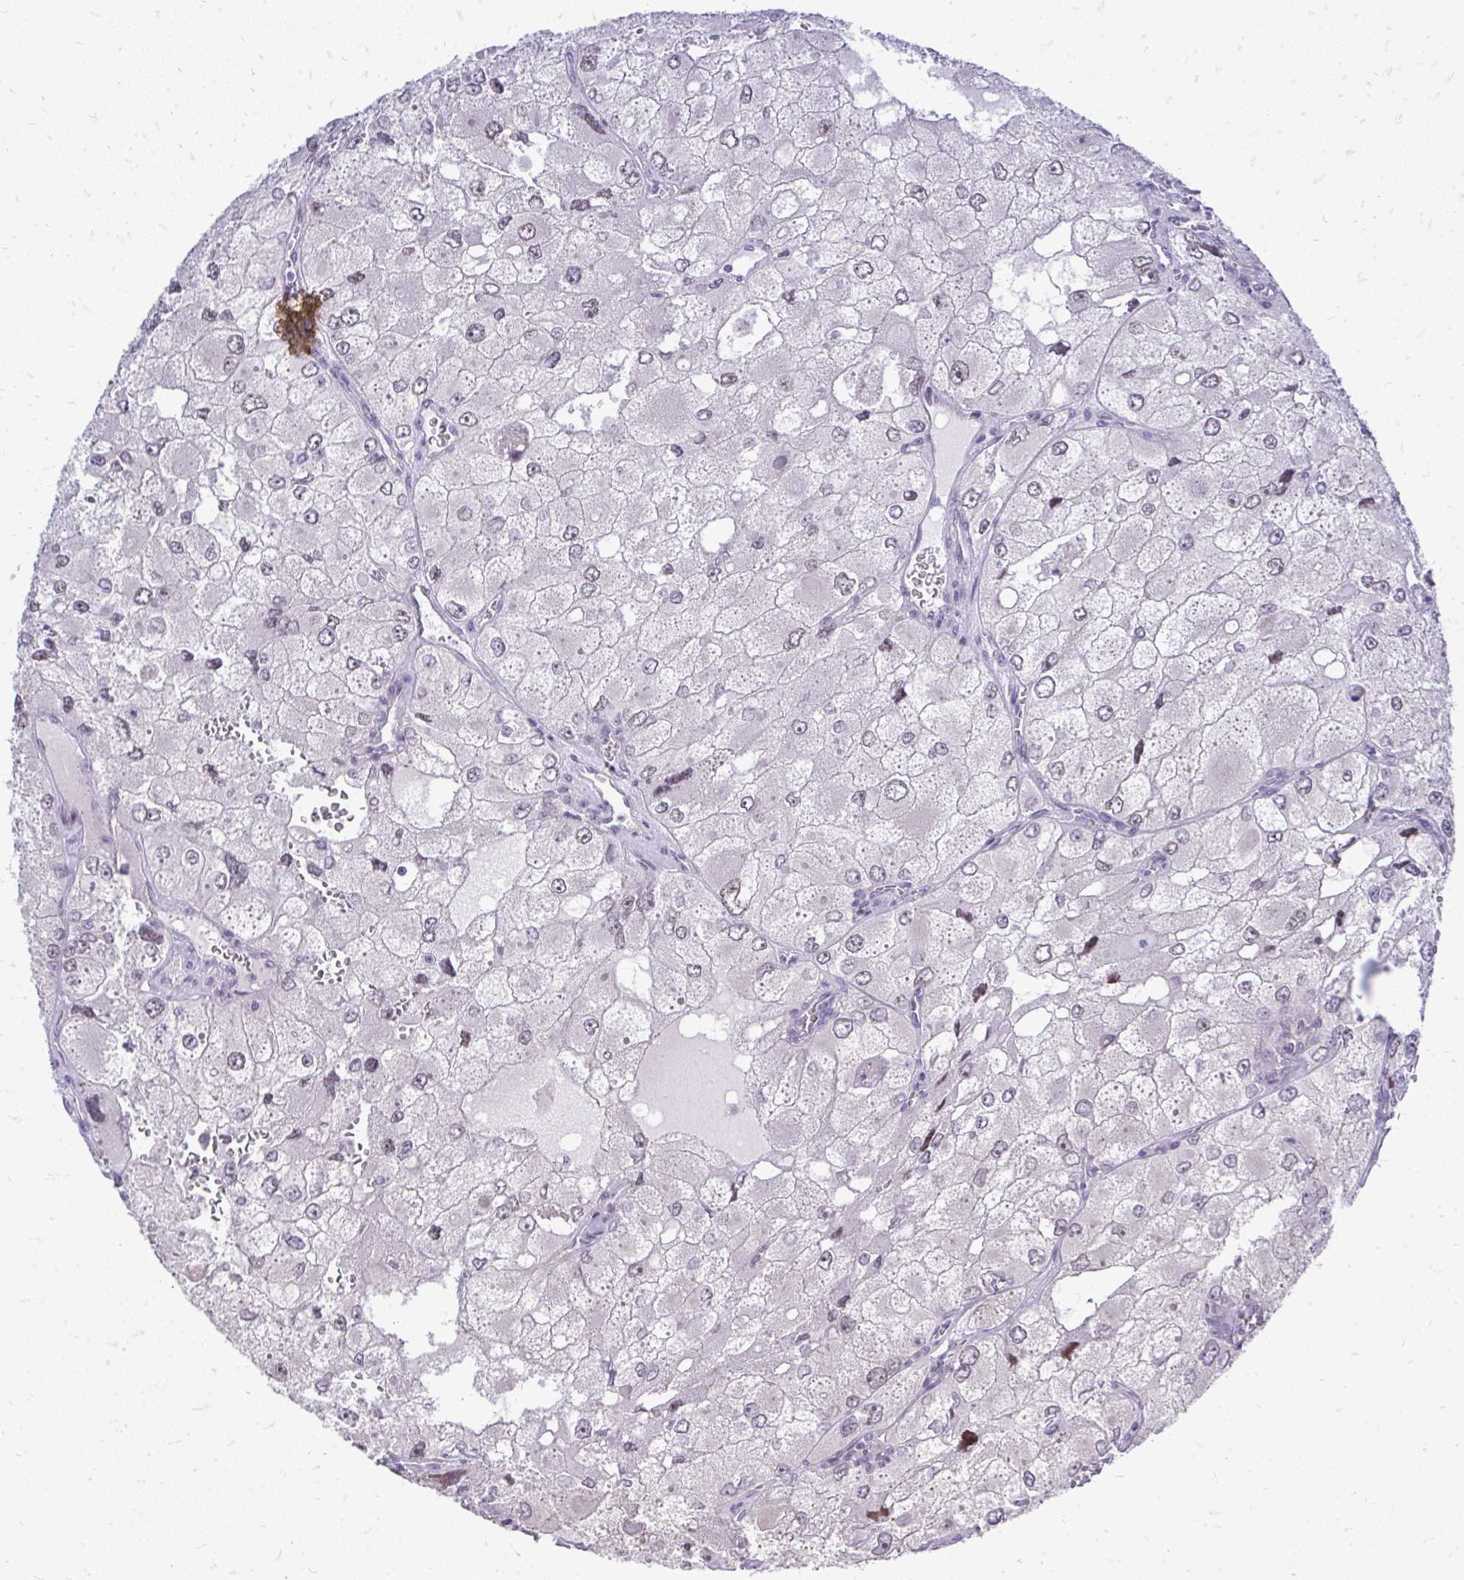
{"staining": {"intensity": "negative", "quantity": "none", "location": "none"}, "tissue": "renal cancer", "cell_type": "Tumor cells", "image_type": "cancer", "snomed": [{"axis": "morphology", "description": "Adenocarcinoma, NOS"}, {"axis": "topography", "description": "Kidney"}], "caption": "IHC image of renal cancer stained for a protein (brown), which demonstrates no positivity in tumor cells.", "gene": "OR8D1", "patient": {"sex": "female", "age": 70}}